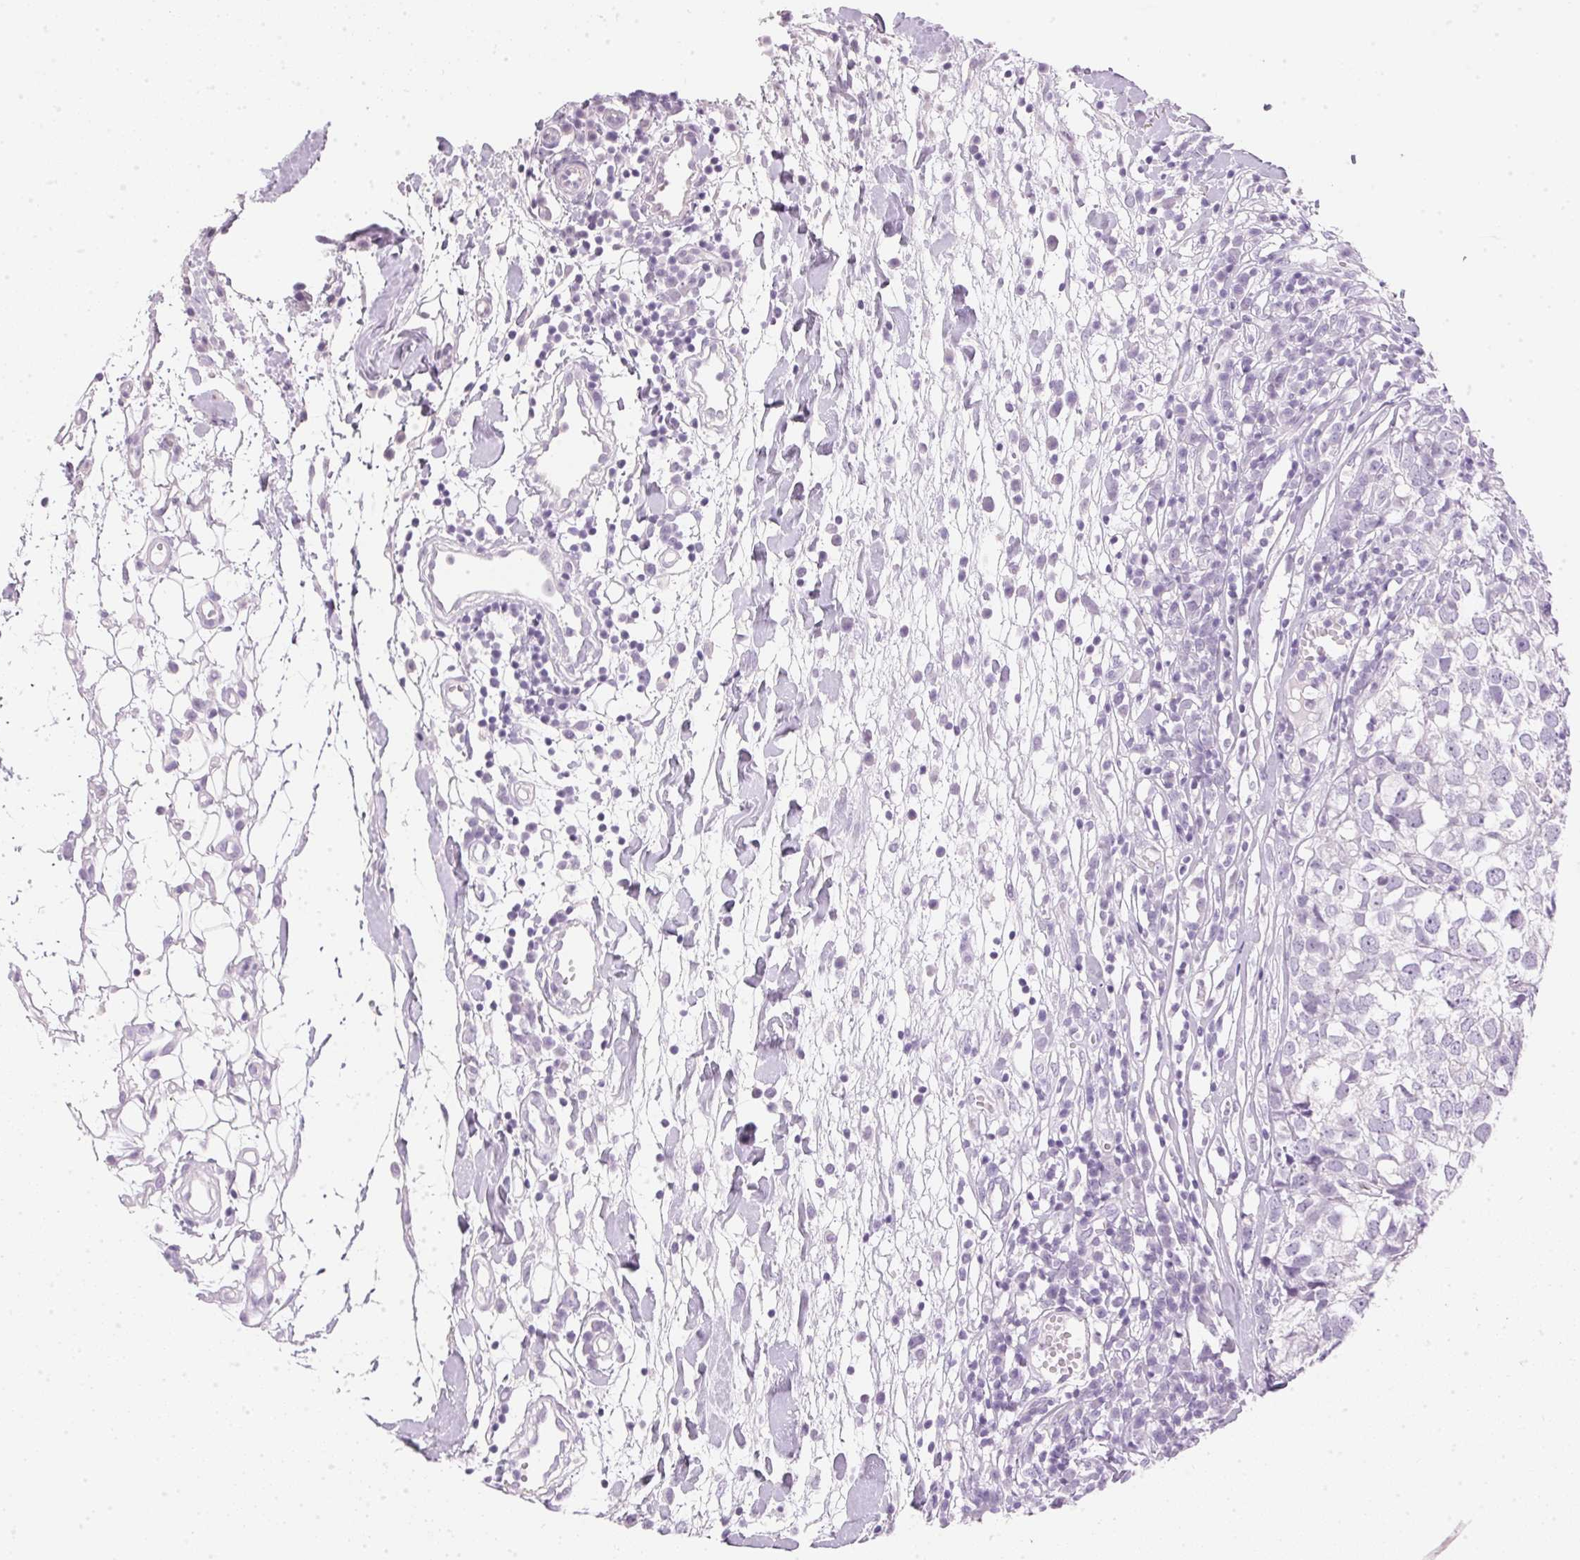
{"staining": {"intensity": "negative", "quantity": "none", "location": "none"}, "tissue": "breast cancer", "cell_type": "Tumor cells", "image_type": "cancer", "snomed": [{"axis": "morphology", "description": "Duct carcinoma"}, {"axis": "topography", "description": "Breast"}], "caption": "DAB (3,3'-diaminobenzidine) immunohistochemical staining of human breast cancer (invasive ductal carcinoma) exhibits no significant staining in tumor cells. Brightfield microscopy of immunohistochemistry (IHC) stained with DAB (3,3'-diaminobenzidine) (brown) and hematoxylin (blue), captured at high magnification.", "gene": "IGFBP1", "patient": {"sex": "female", "age": 30}}